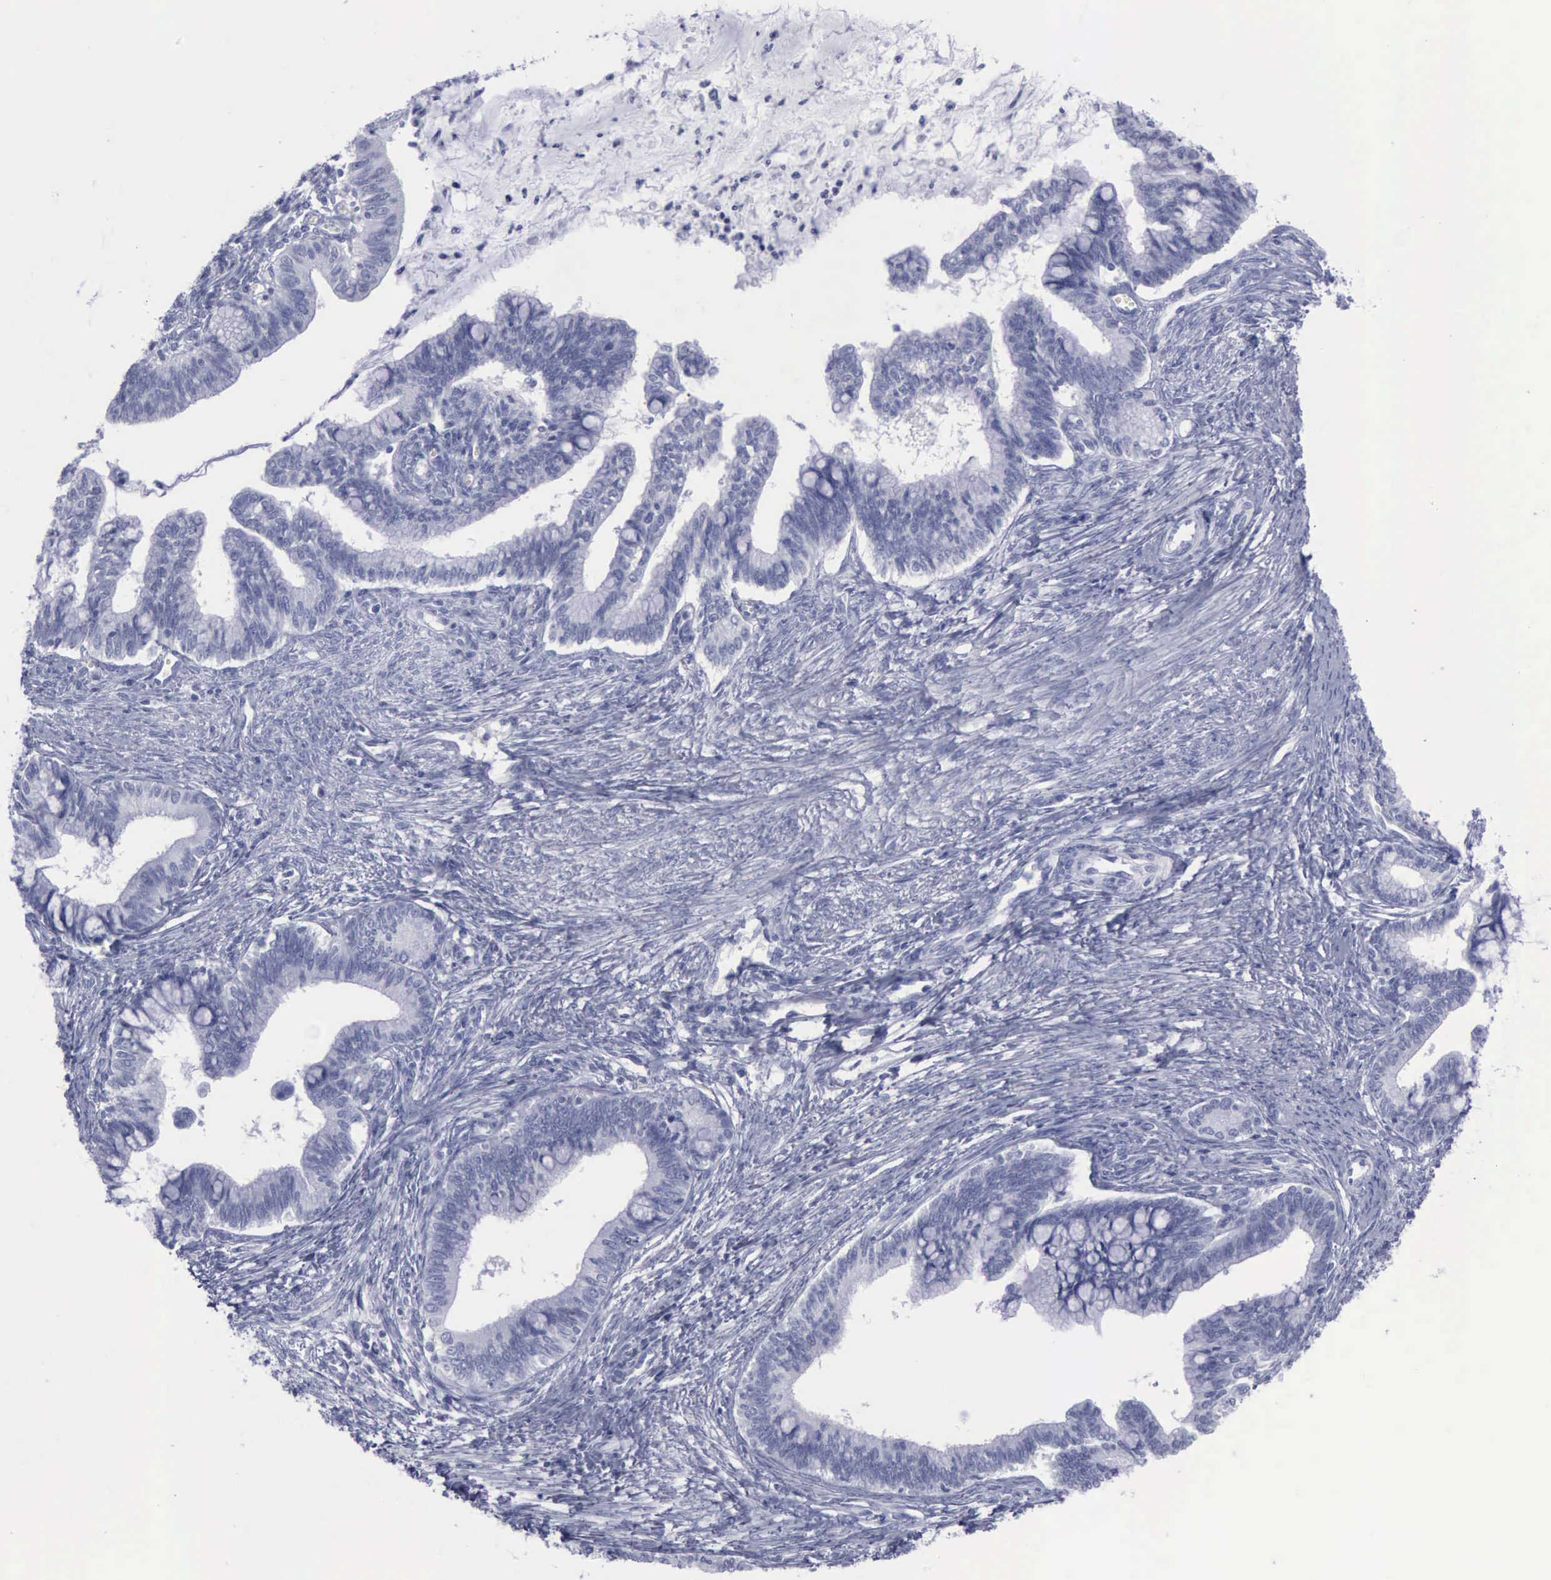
{"staining": {"intensity": "negative", "quantity": "none", "location": "none"}, "tissue": "cervical cancer", "cell_type": "Tumor cells", "image_type": "cancer", "snomed": [{"axis": "morphology", "description": "Adenocarcinoma, NOS"}, {"axis": "topography", "description": "Cervix"}], "caption": "Immunohistochemical staining of cervical cancer (adenocarcinoma) displays no significant staining in tumor cells. (DAB immunohistochemistry with hematoxylin counter stain).", "gene": "KRT13", "patient": {"sex": "female", "age": 36}}